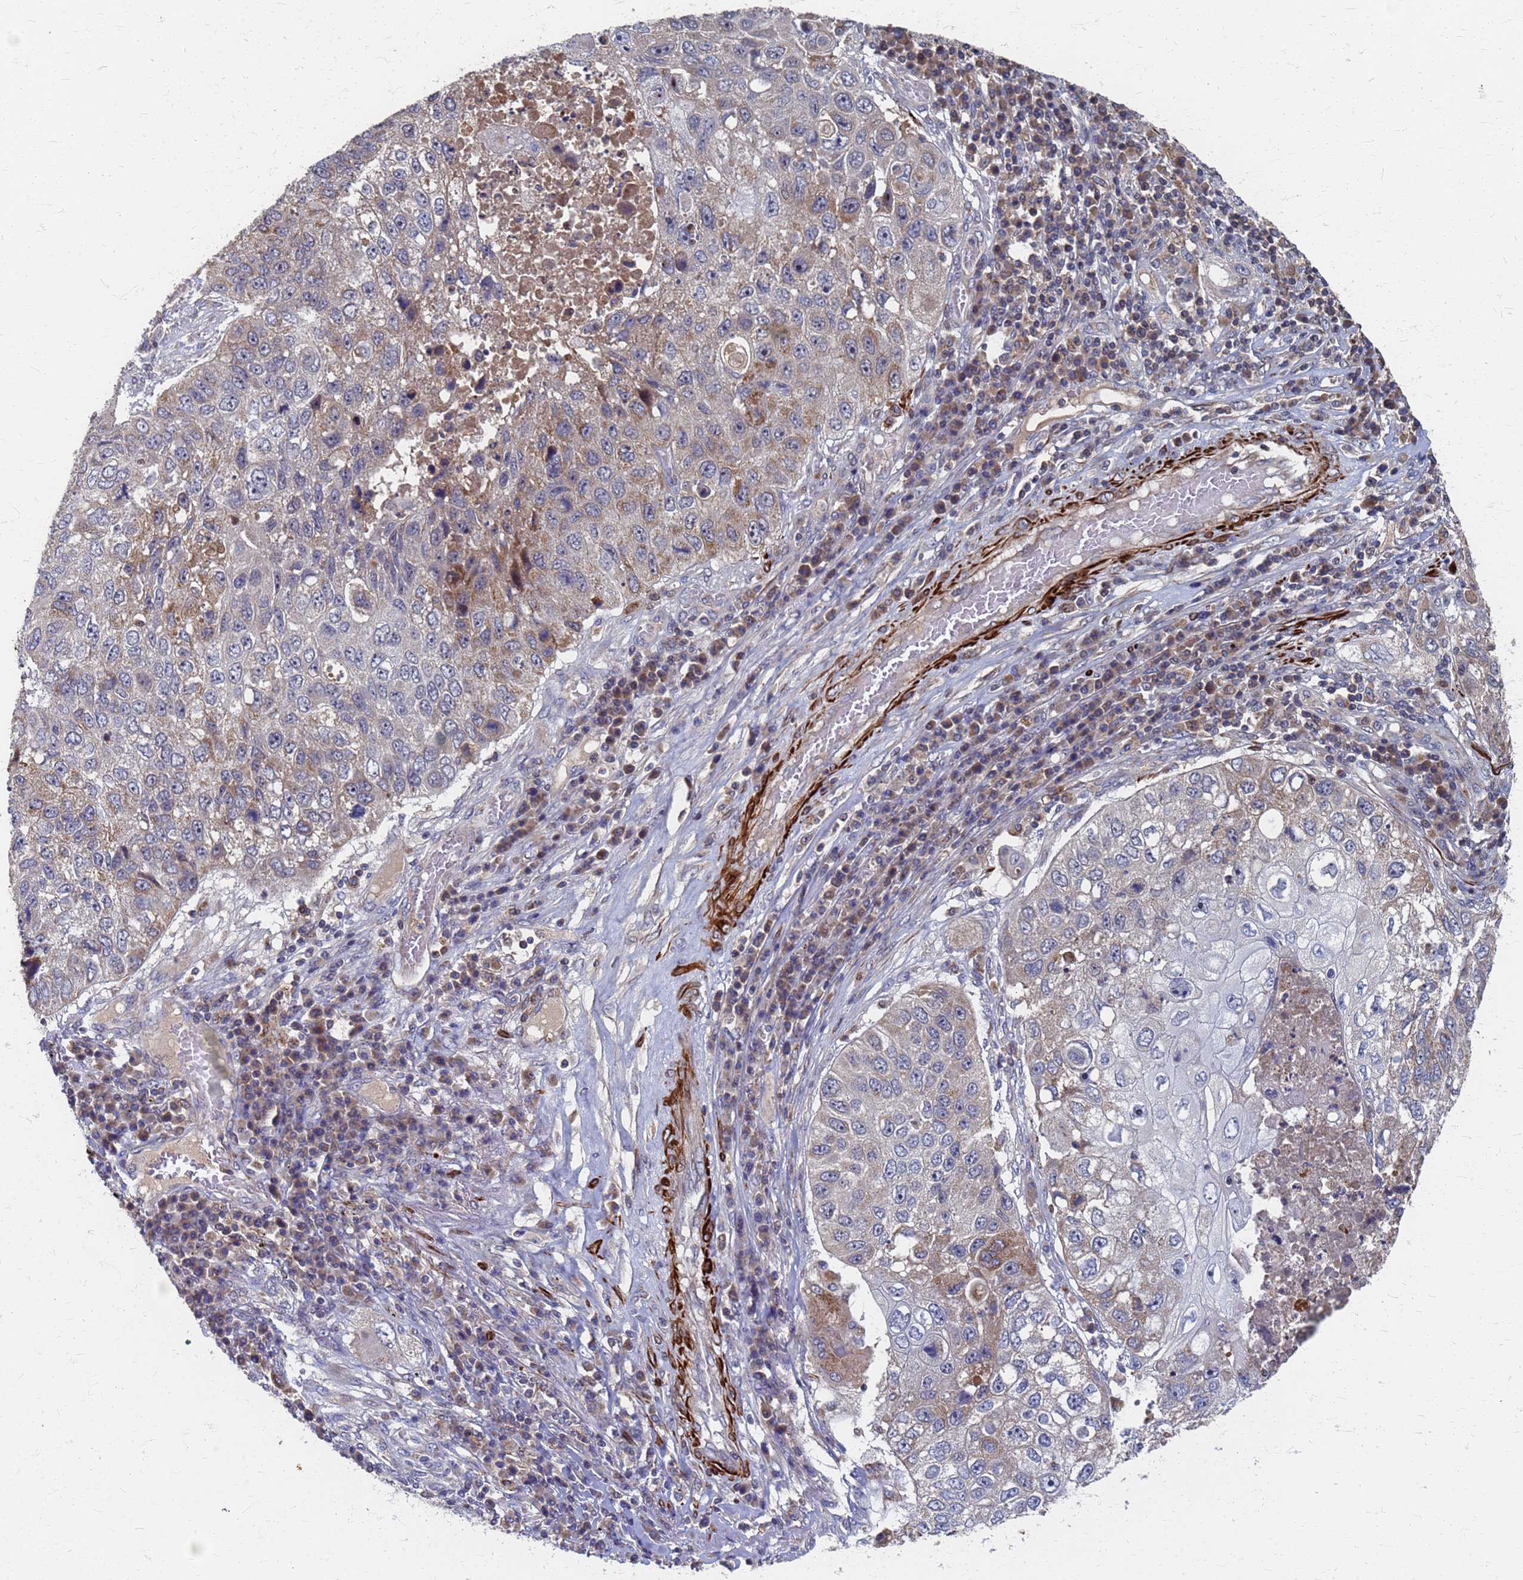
{"staining": {"intensity": "weak", "quantity": "25%-75%", "location": "cytoplasmic/membranous"}, "tissue": "lung cancer", "cell_type": "Tumor cells", "image_type": "cancer", "snomed": [{"axis": "morphology", "description": "Squamous cell carcinoma, NOS"}, {"axis": "topography", "description": "Lung"}], "caption": "A high-resolution histopathology image shows immunohistochemistry (IHC) staining of lung squamous cell carcinoma, which exhibits weak cytoplasmic/membranous expression in about 25%-75% of tumor cells.", "gene": "ATPAF1", "patient": {"sex": "male", "age": 61}}